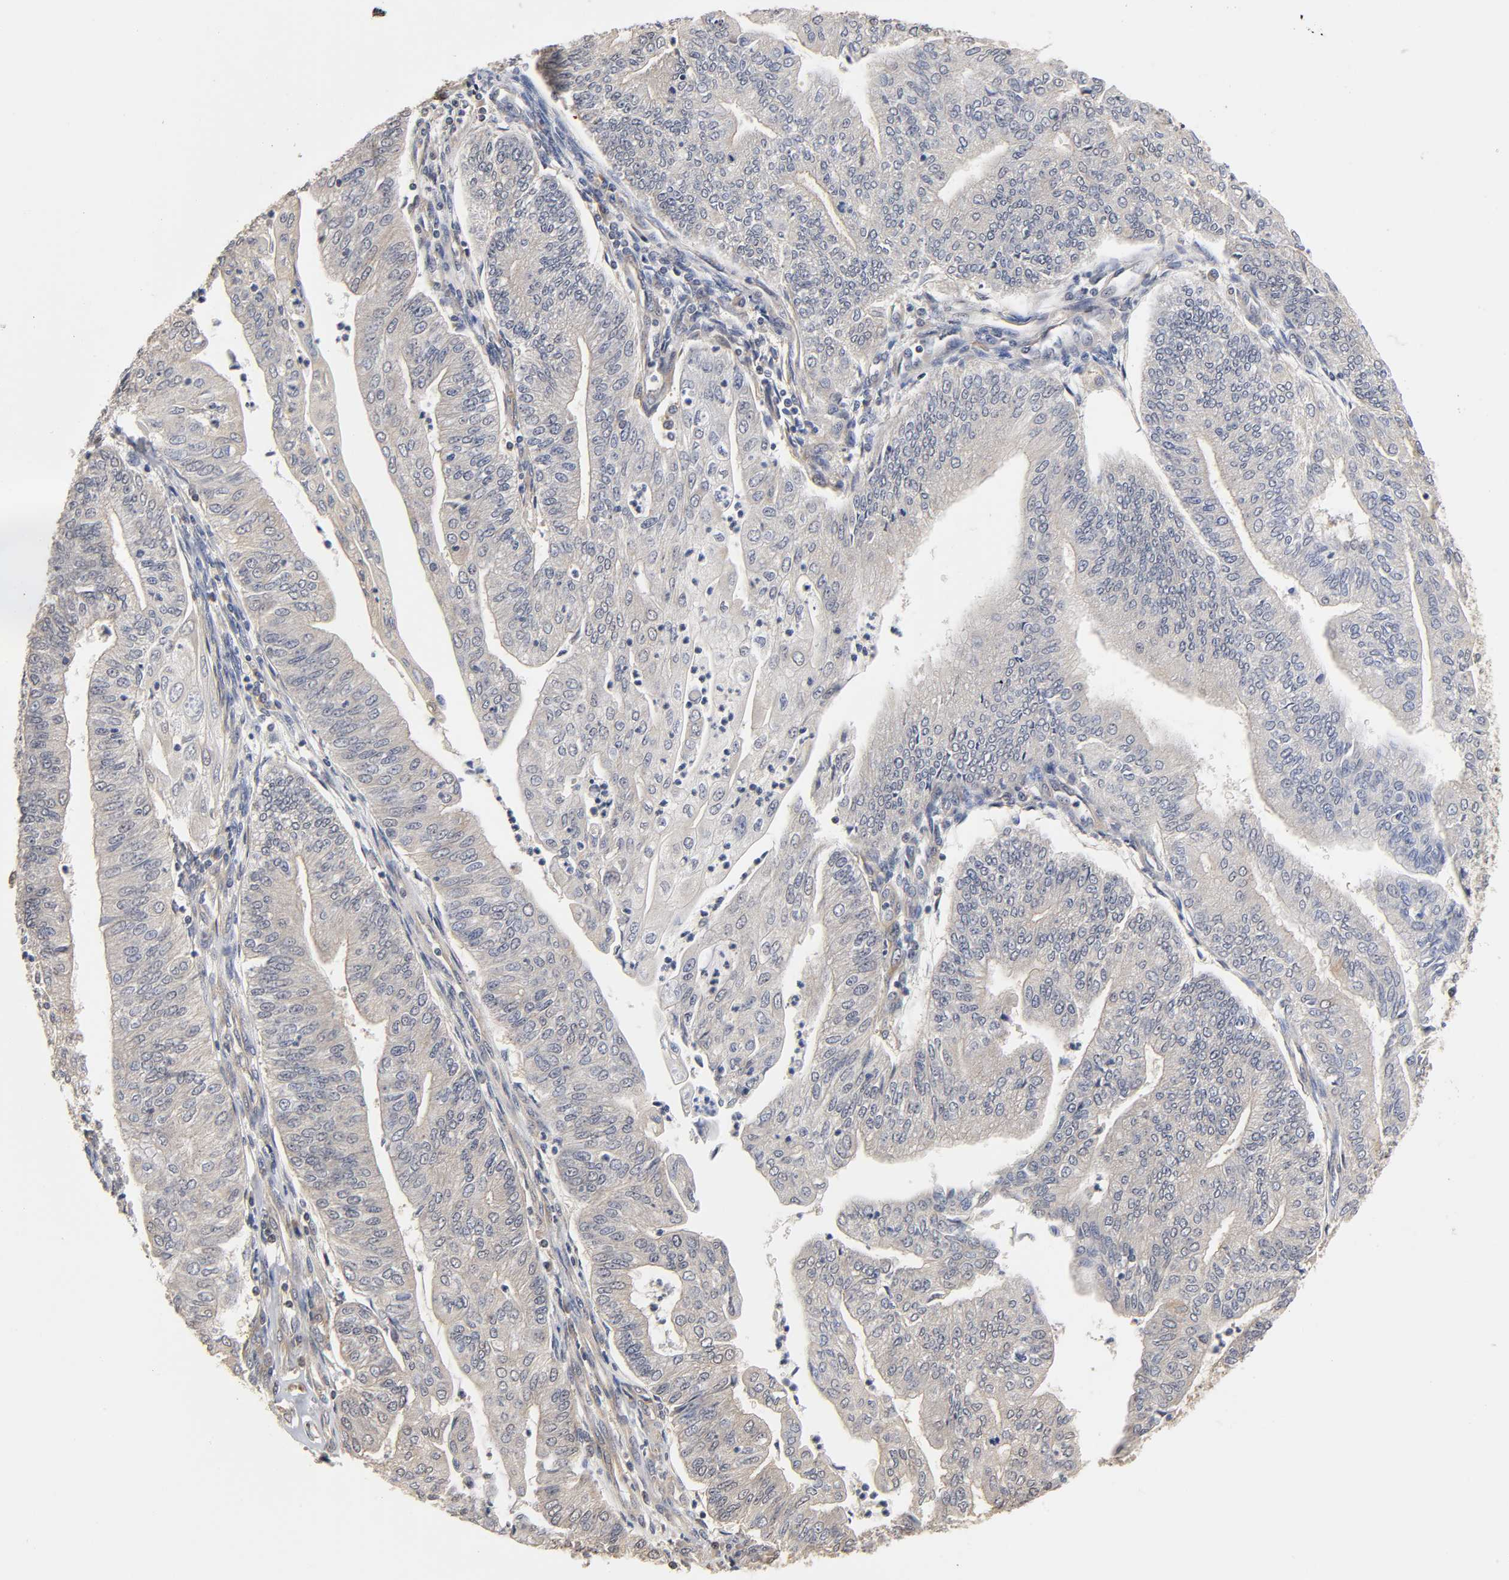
{"staining": {"intensity": "negative", "quantity": "none", "location": "none"}, "tissue": "endometrial cancer", "cell_type": "Tumor cells", "image_type": "cancer", "snomed": [{"axis": "morphology", "description": "Adenocarcinoma, NOS"}, {"axis": "topography", "description": "Endometrium"}], "caption": "There is no significant expression in tumor cells of endometrial adenocarcinoma. (Stains: DAB immunohistochemistry (IHC) with hematoxylin counter stain, Microscopy: brightfield microscopy at high magnification).", "gene": "PDE5A", "patient": {"sex": "female", "age": 59}}